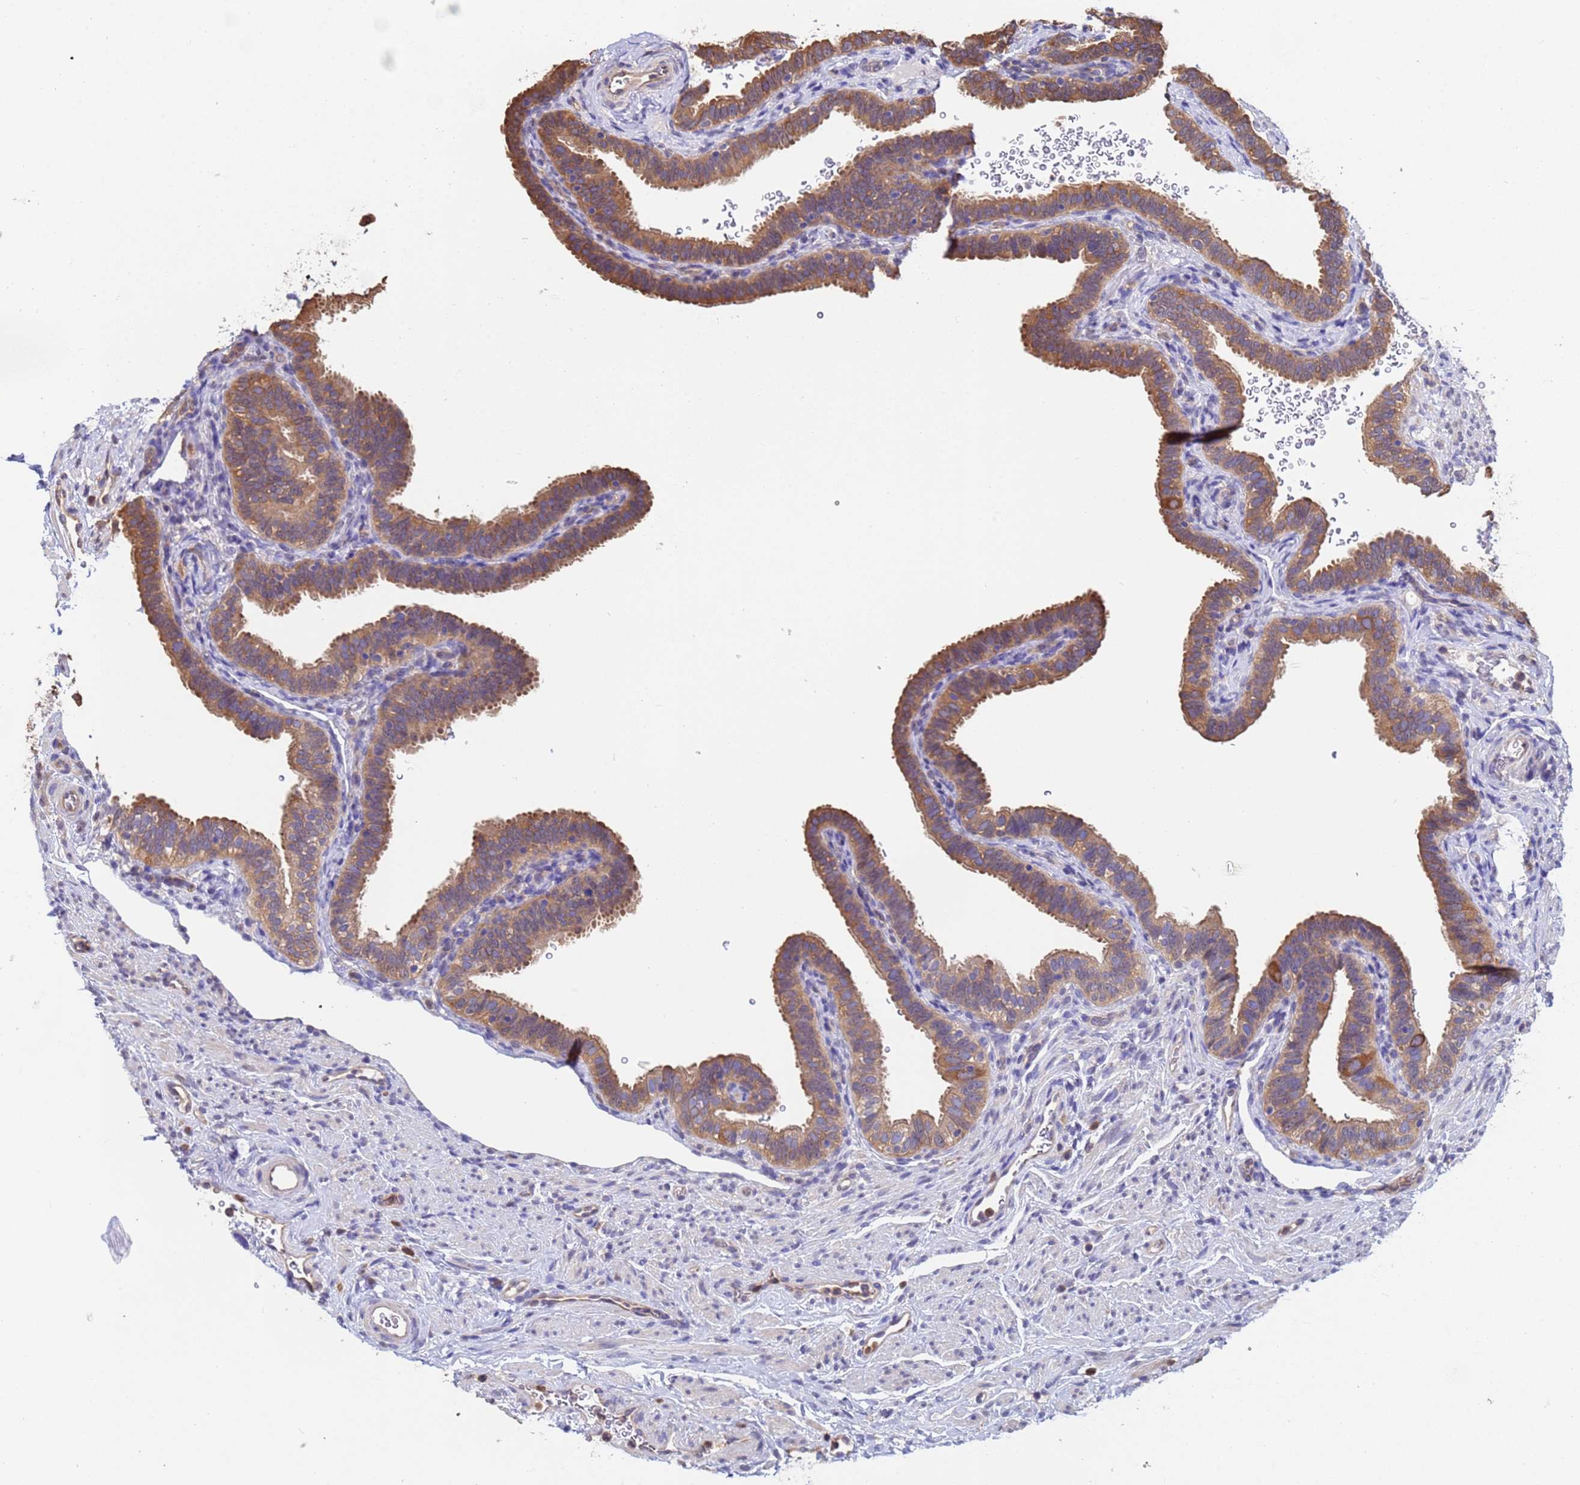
{"staining": {"intensity": "moderate", "quantity": ">75%", "location": "cytoplasmic/membranous"}, "tissue": "fallopian tube", "cell_type": "Glandular cells", "image_type": "normal", "snomed": [{"axis": "morphology", "description": "Normal tissue, NOS"}, {"axis": "topography", "description": "Fallopian tube"}], "caption": "Immunohistochemical staining of normal human fallopian tube reveals moderate cytoplasmic/membranous protein expression in approximately >75% of glandular cells. (IHC, brightfield microscopy, high magnification).", "gene": "FAM25A", "patient": {"sex": "female", "age": 41}}